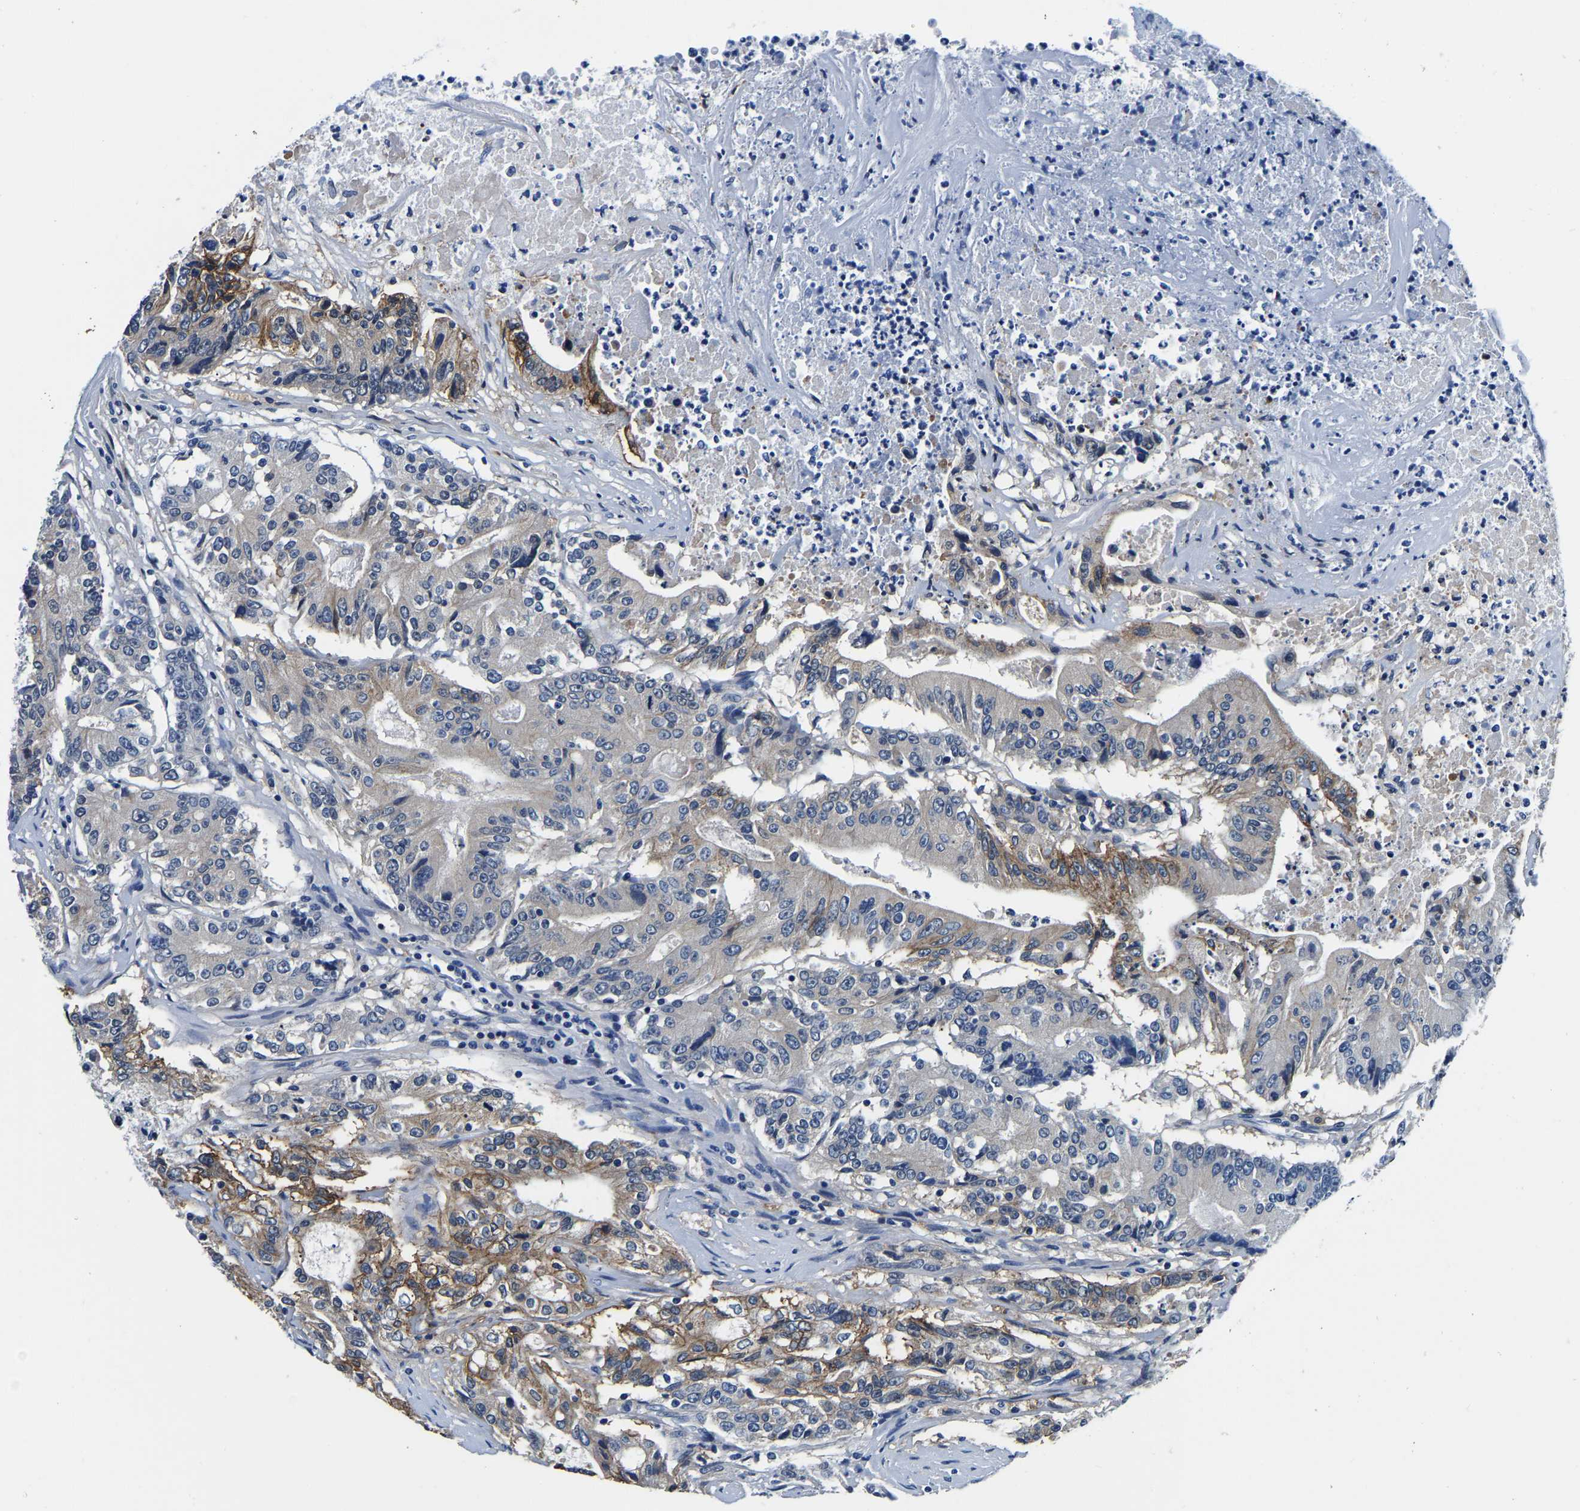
{"staining": {"intensity": "moderate", "quantity": "25%-75%", "location": "cytoplasmic/membranous"}, "tissue": "colorectal cancer", "cell_type": "Tumor cells", "image_type": "cancer", "snomed": [{"axis": "morphology", "description": "Adenocarcinoma, NOS"}, {"axis": "topography", "description": "Colon"}], "caption": "Tumor cells display medium levels of moderate cytoplasmic/membranous staining in approximately 25%-75% of cells in human colorectal adenocarcinoma. Immunohistochemistry stains the protein of interest in brown and the nuclei are stained blue.", "gene": "ACO1", "patient": {"sex": "female", "age": 77}}